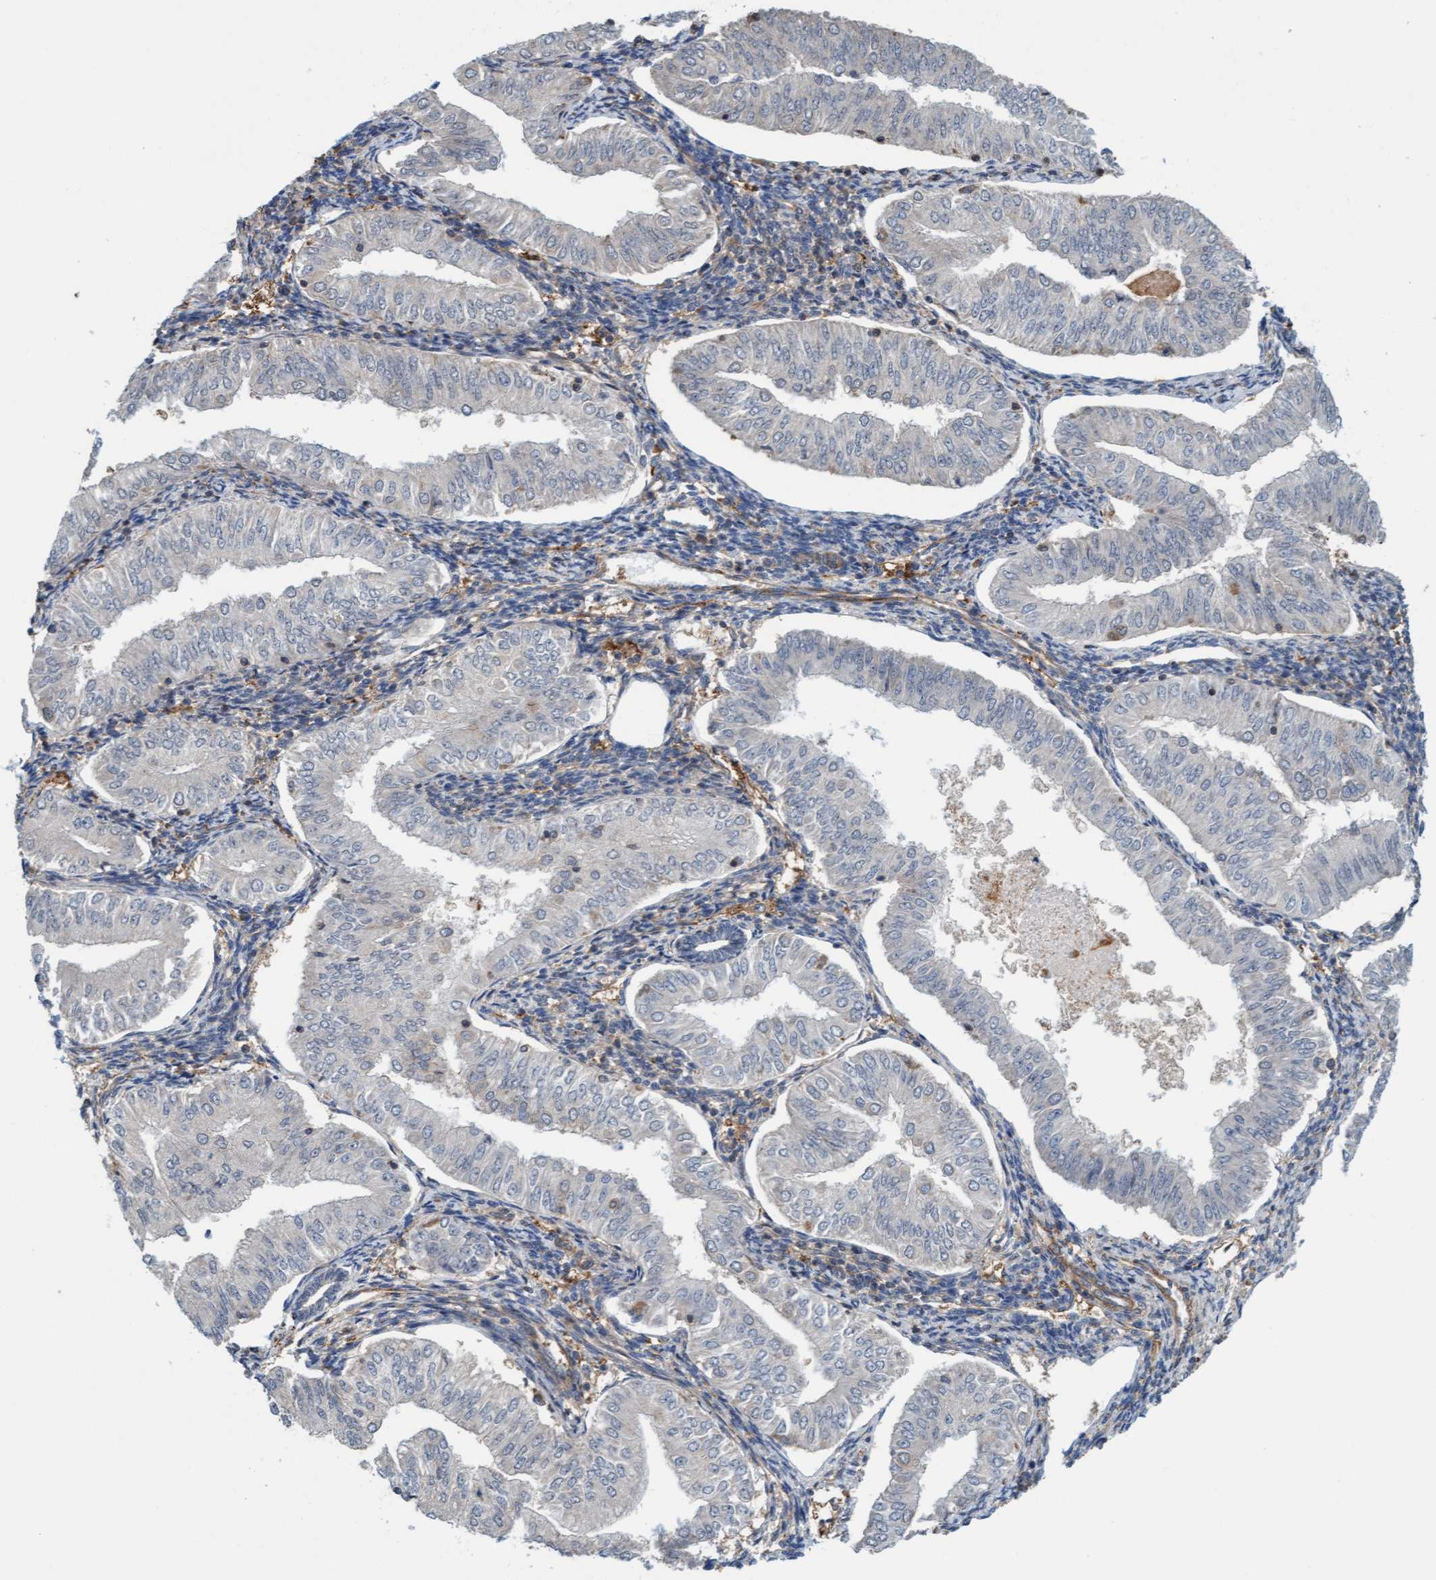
{"staining": {"intensity": "negative", "quantity": "none", "location": "none"}, "tissue": "endometrial cancer", "cell_type": "Tumor cells", "image_type": "cancer", "snomed": [{"axis": "morphology", "description": "Normal tissue, NOS"}, {"axis": "morphology", "description": "Adenocarcinoma, NOS"}, {"axis": "topography", "description": "Endometrium"}], "caption": "Immunohistochemistry (IHC) of endometrial cancer reveals no staining in tumor cells. The staining is performed using DAB (3,3'-diaminobenzidine) brown chromogen with nuclei counter-stained in using hematoxylin.", "gene": "FMNL3", "patient": {"sex": "female", "age": 53}}